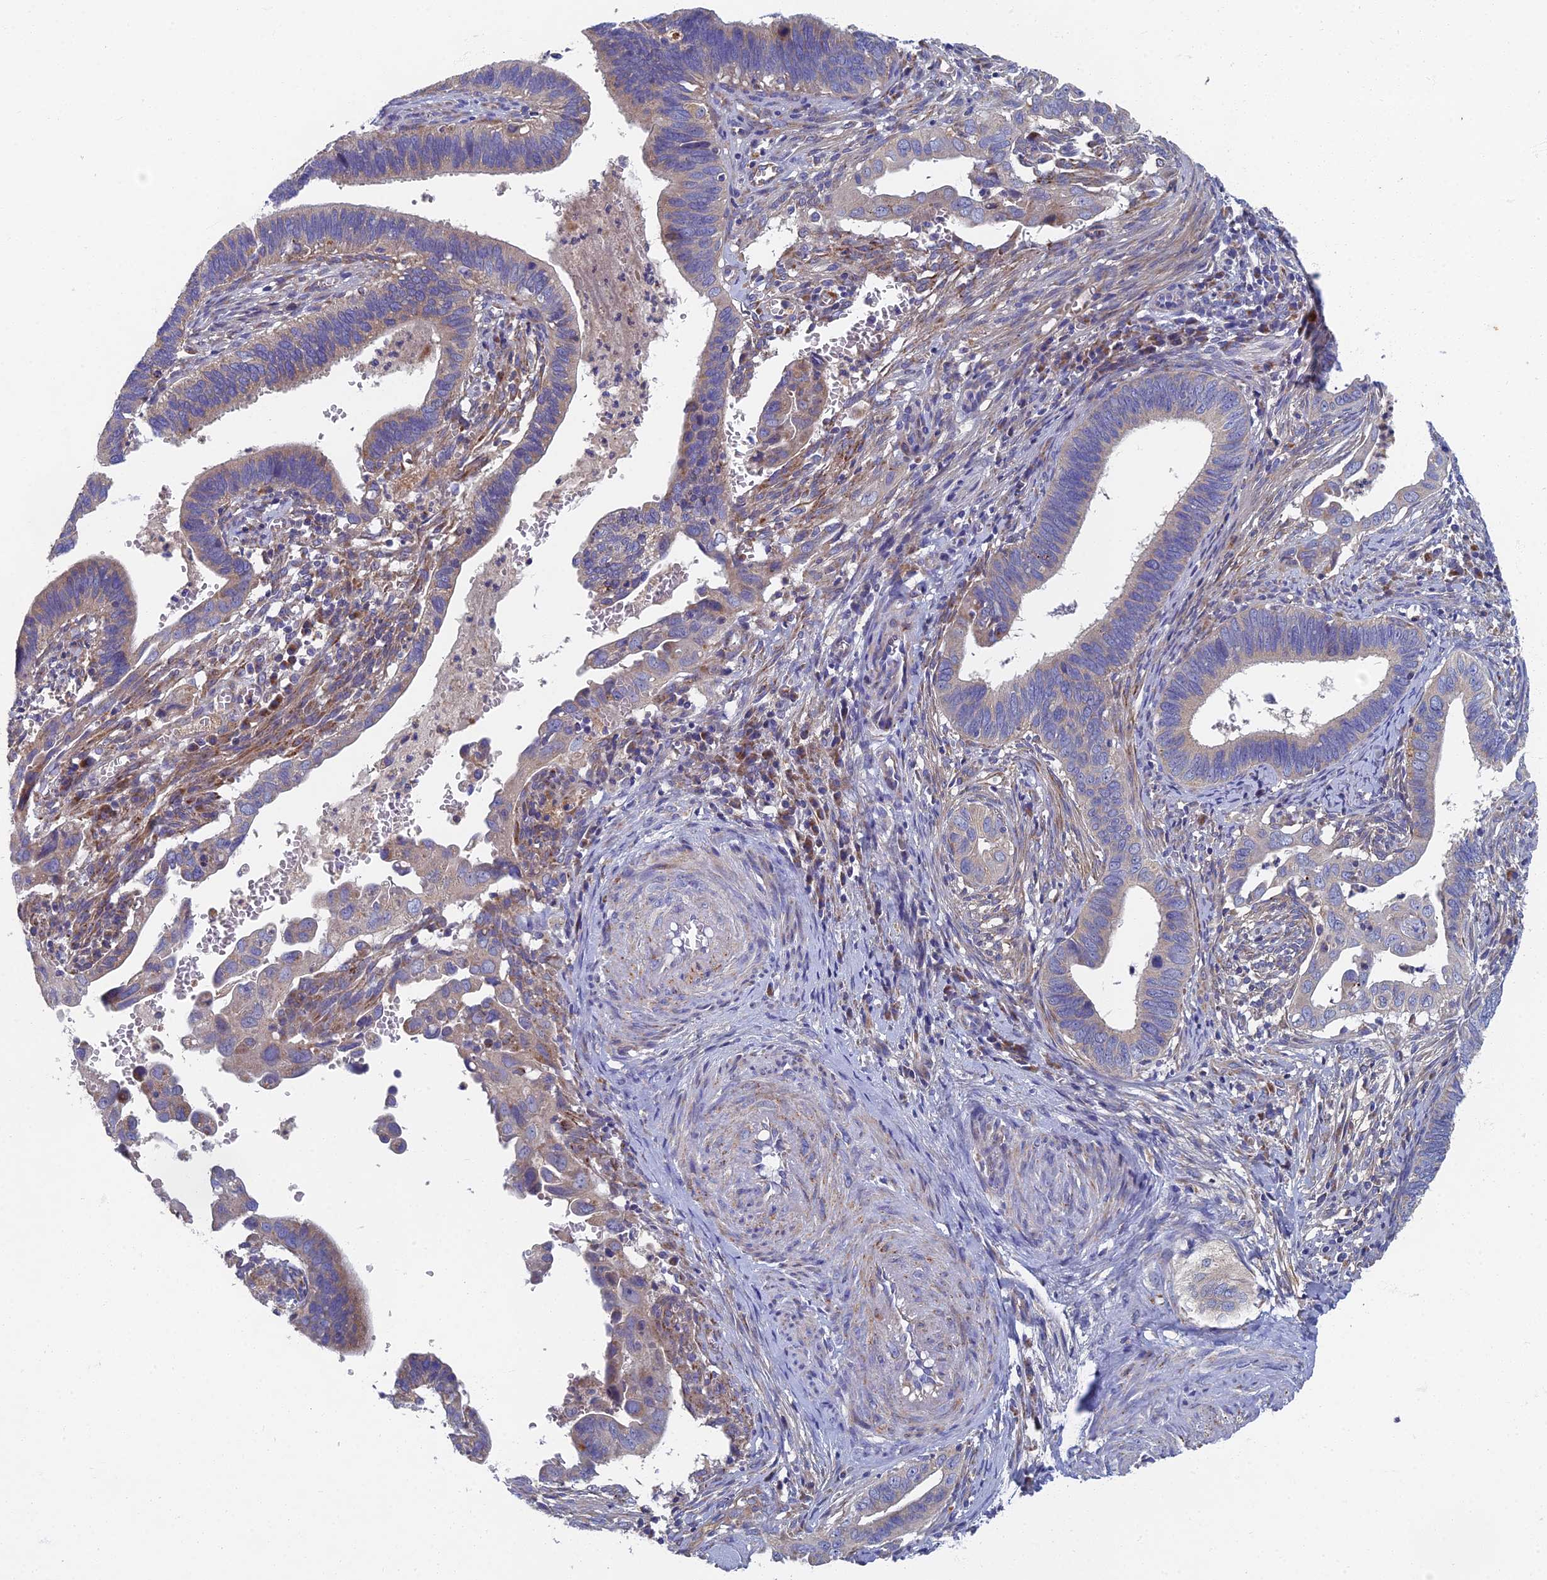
{"staining": {"intensity": "negative", "quantity": "none", "location": "none"}, "tissue": "cervical cancer", "cell_type": "Tumor cells", "image_type": "cancer", "snomed": [{"axis": "morphology", "description": "Adenocarcinoma, NOS"}, {"axis": "topography", "description": "Cervix"}], "caption": "DAB (3,3'-diaminobenzidine) immunohistochemical staining of human cervical cancer (adenocarcinoma) demonstrates no significant positivity in tumor cells.", "gene": "RNASEK", "patient": {"sex": "female", "age": 42}}